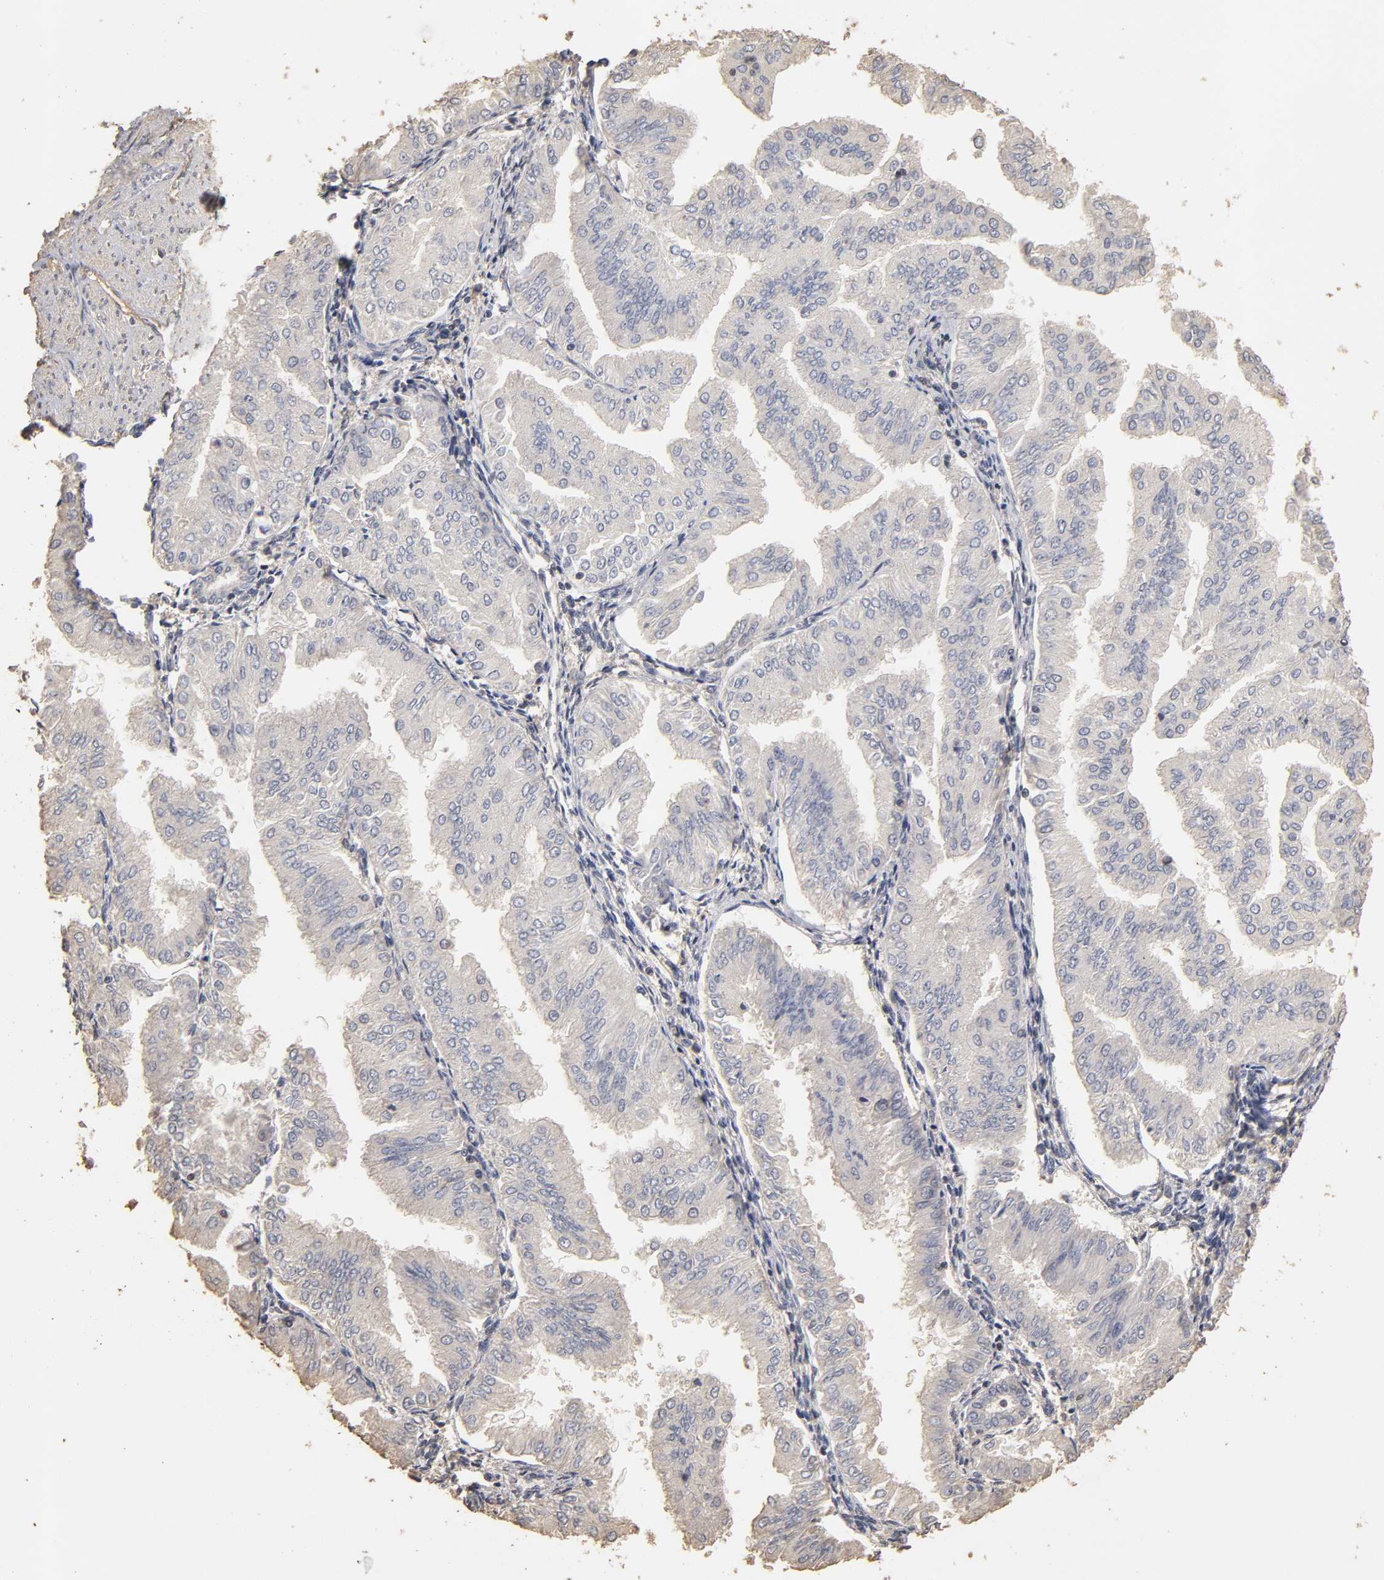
{"staining": {"intensity": "negative", "quantity": "none", "location": "none"}, "tissue": "endometrial cancer", "cell_type": "Tumor cells", "image_type": "cancer", "snomed": [{"axis": "morphology", "description": "Adenocarcinoma, NOS"}, {"axis": "topography", "description": "Endometrium"}], "caption": "DAB (3,3'-diaminobenzidine) immunohistochemical staining of human endometrial adenocarcinoma demonstrates no significant expression in tumor cells.", "gene": "VSIG4", "patient": {"sex": "female", "age": 53}}